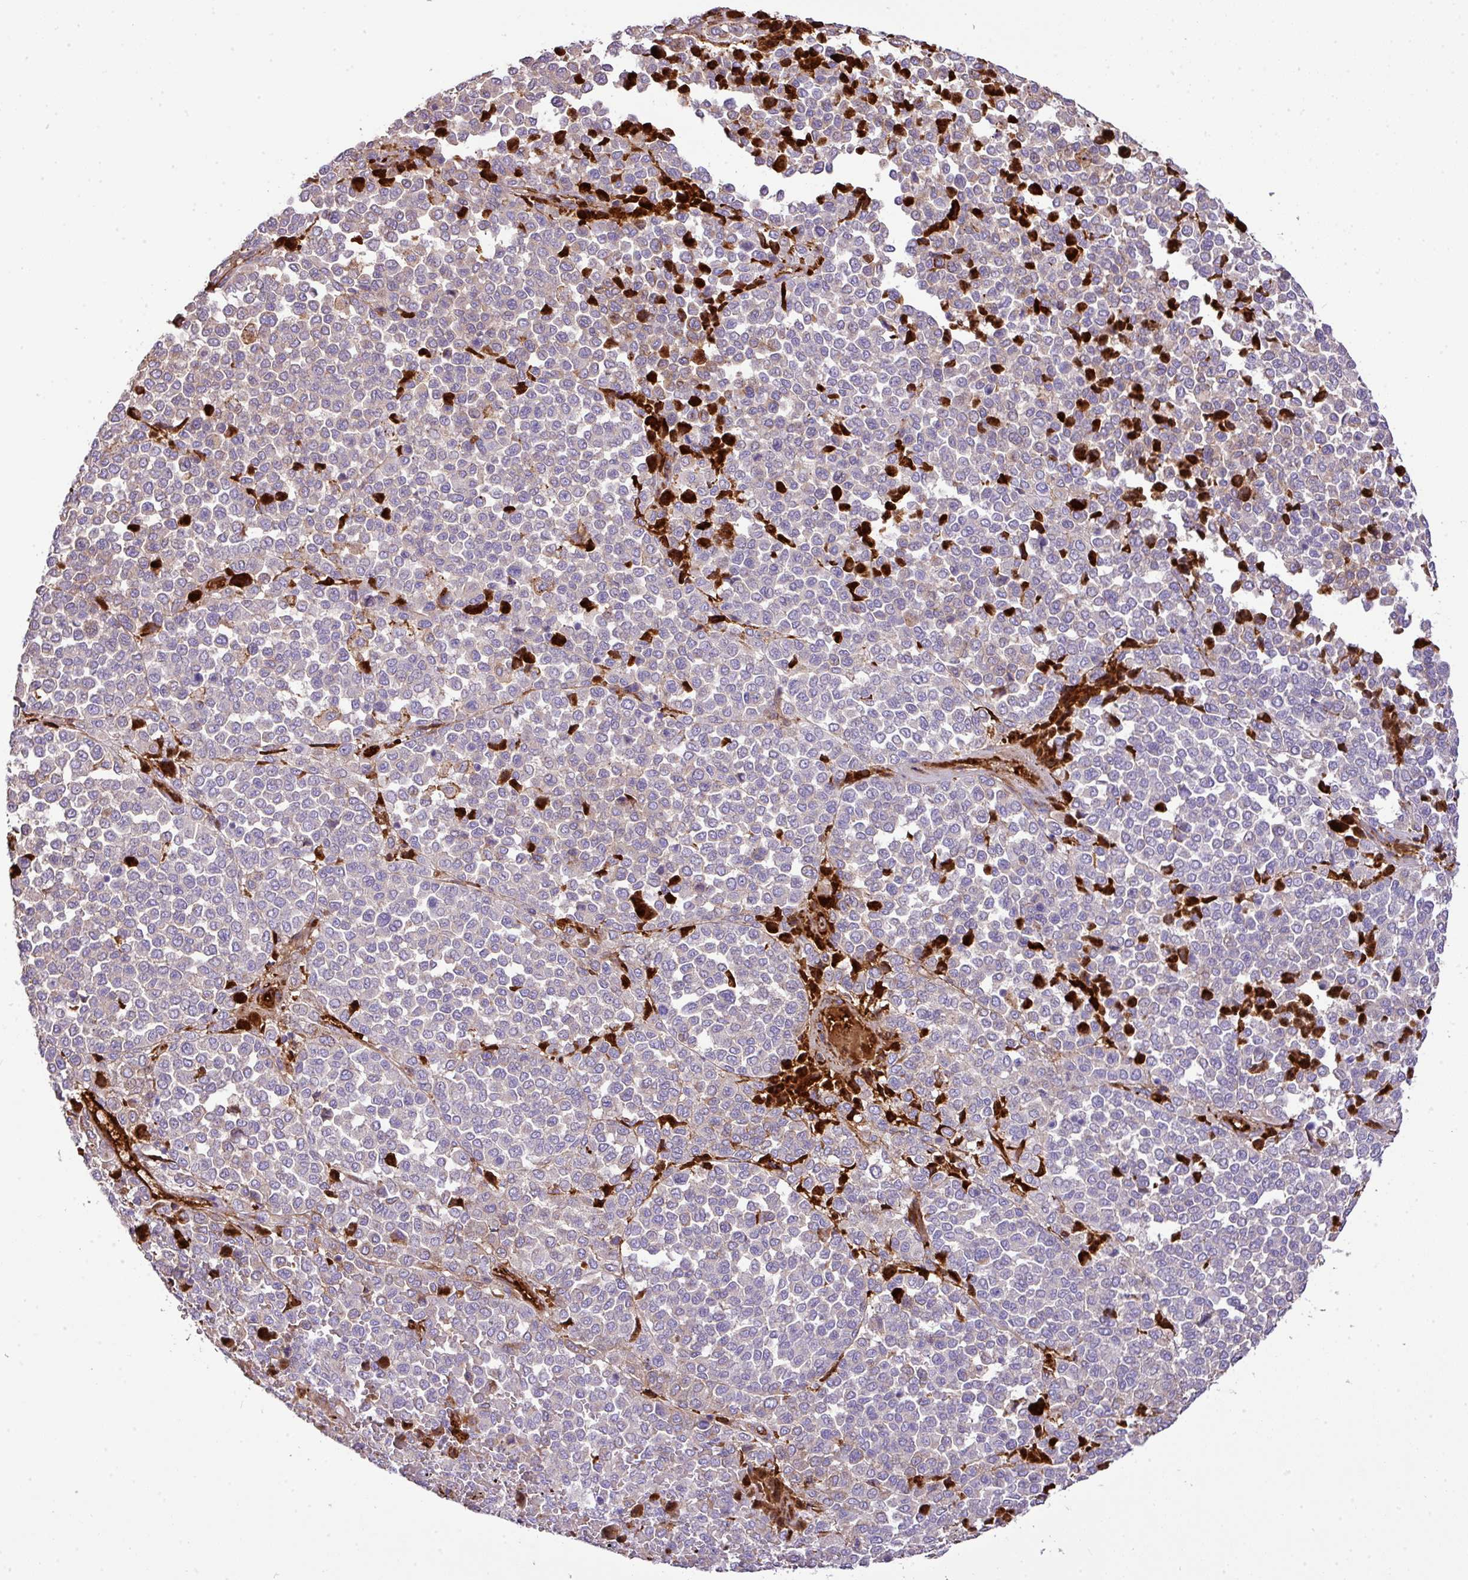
{"staining": {"intensity": "negative", "quantity": "none", "location": "none"}, "tissue": "melanoma", "cell_type": "Tumor cells", "image_type": "cancer", "snomed": [{"axis": "morphology", "description": "Malignant melanoma, Metastatic site"}, {"axis": "topography", "description": "Pancreas"}], "caption": "Tumor cells show no significant protein positivity in malignant melanoma (metastatic site). (DAB (3,3'-diaminobenzidine) immunohistochemistry visualized using brightfield microscopy, high magnification).", "gene": "CTXN2", "patient": {"sex": "female", "age": 30}}